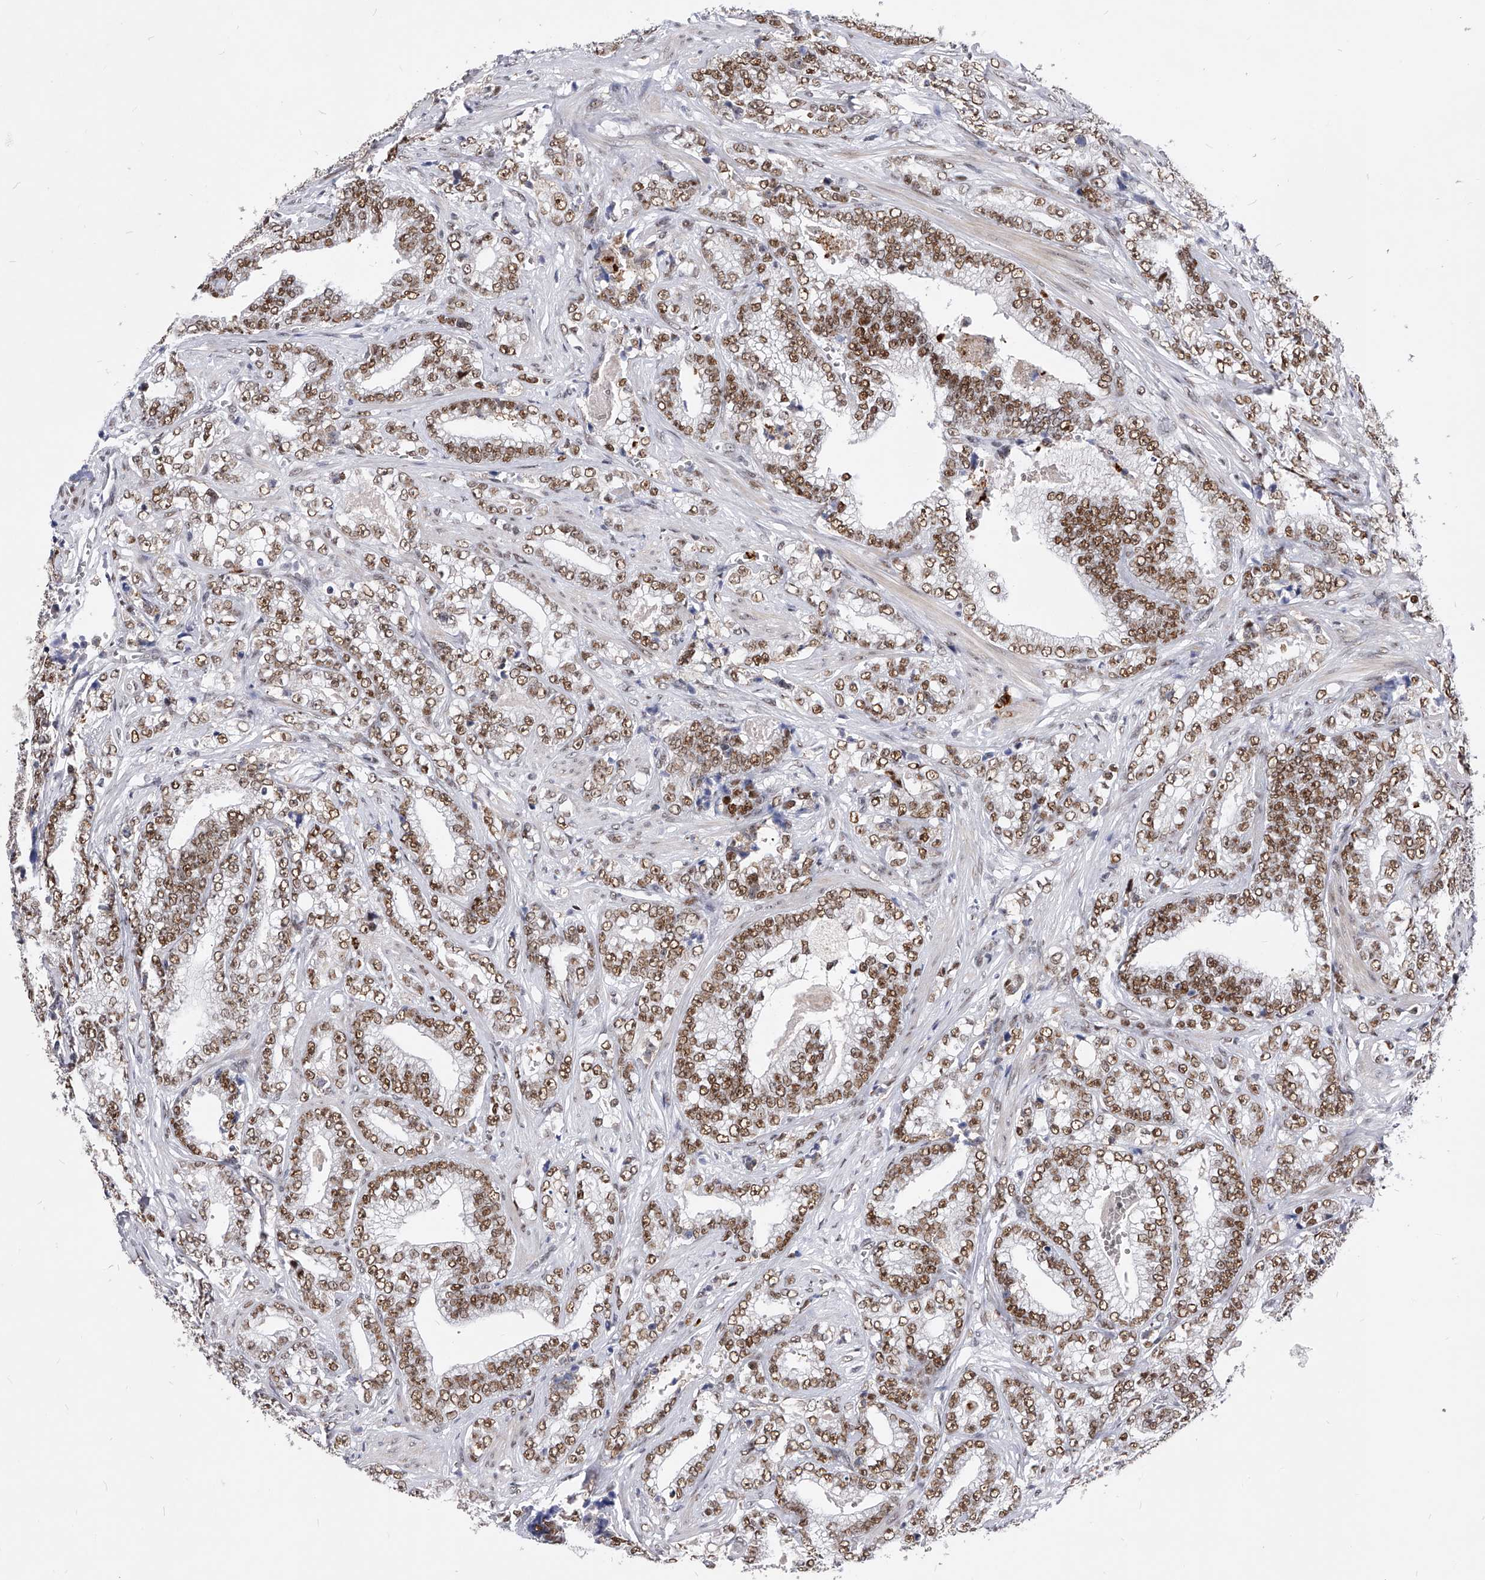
{"staining": {"intensity": "moderate", "quantity": ">75%", "location": "nuclear"}, "tissue": "prostate cancer", "cell_type": "Tumor cells", "image_type": "cancer", "snomed": [{"axis": "morphology", "description": "Adenocarcinoma, High grade"}, {"axis": "topography", "description": "Prostate and seminal vesicle, NOS"}], "caption": "This image shows prostate cancer stained with IHC to label a protein in brown. The nuclear of tumor cells show moderate positivity for the protein. Nuclei are counter-stained blue.", "gene": "TESK2", "patient": {"sex": "male", "age": 67}}